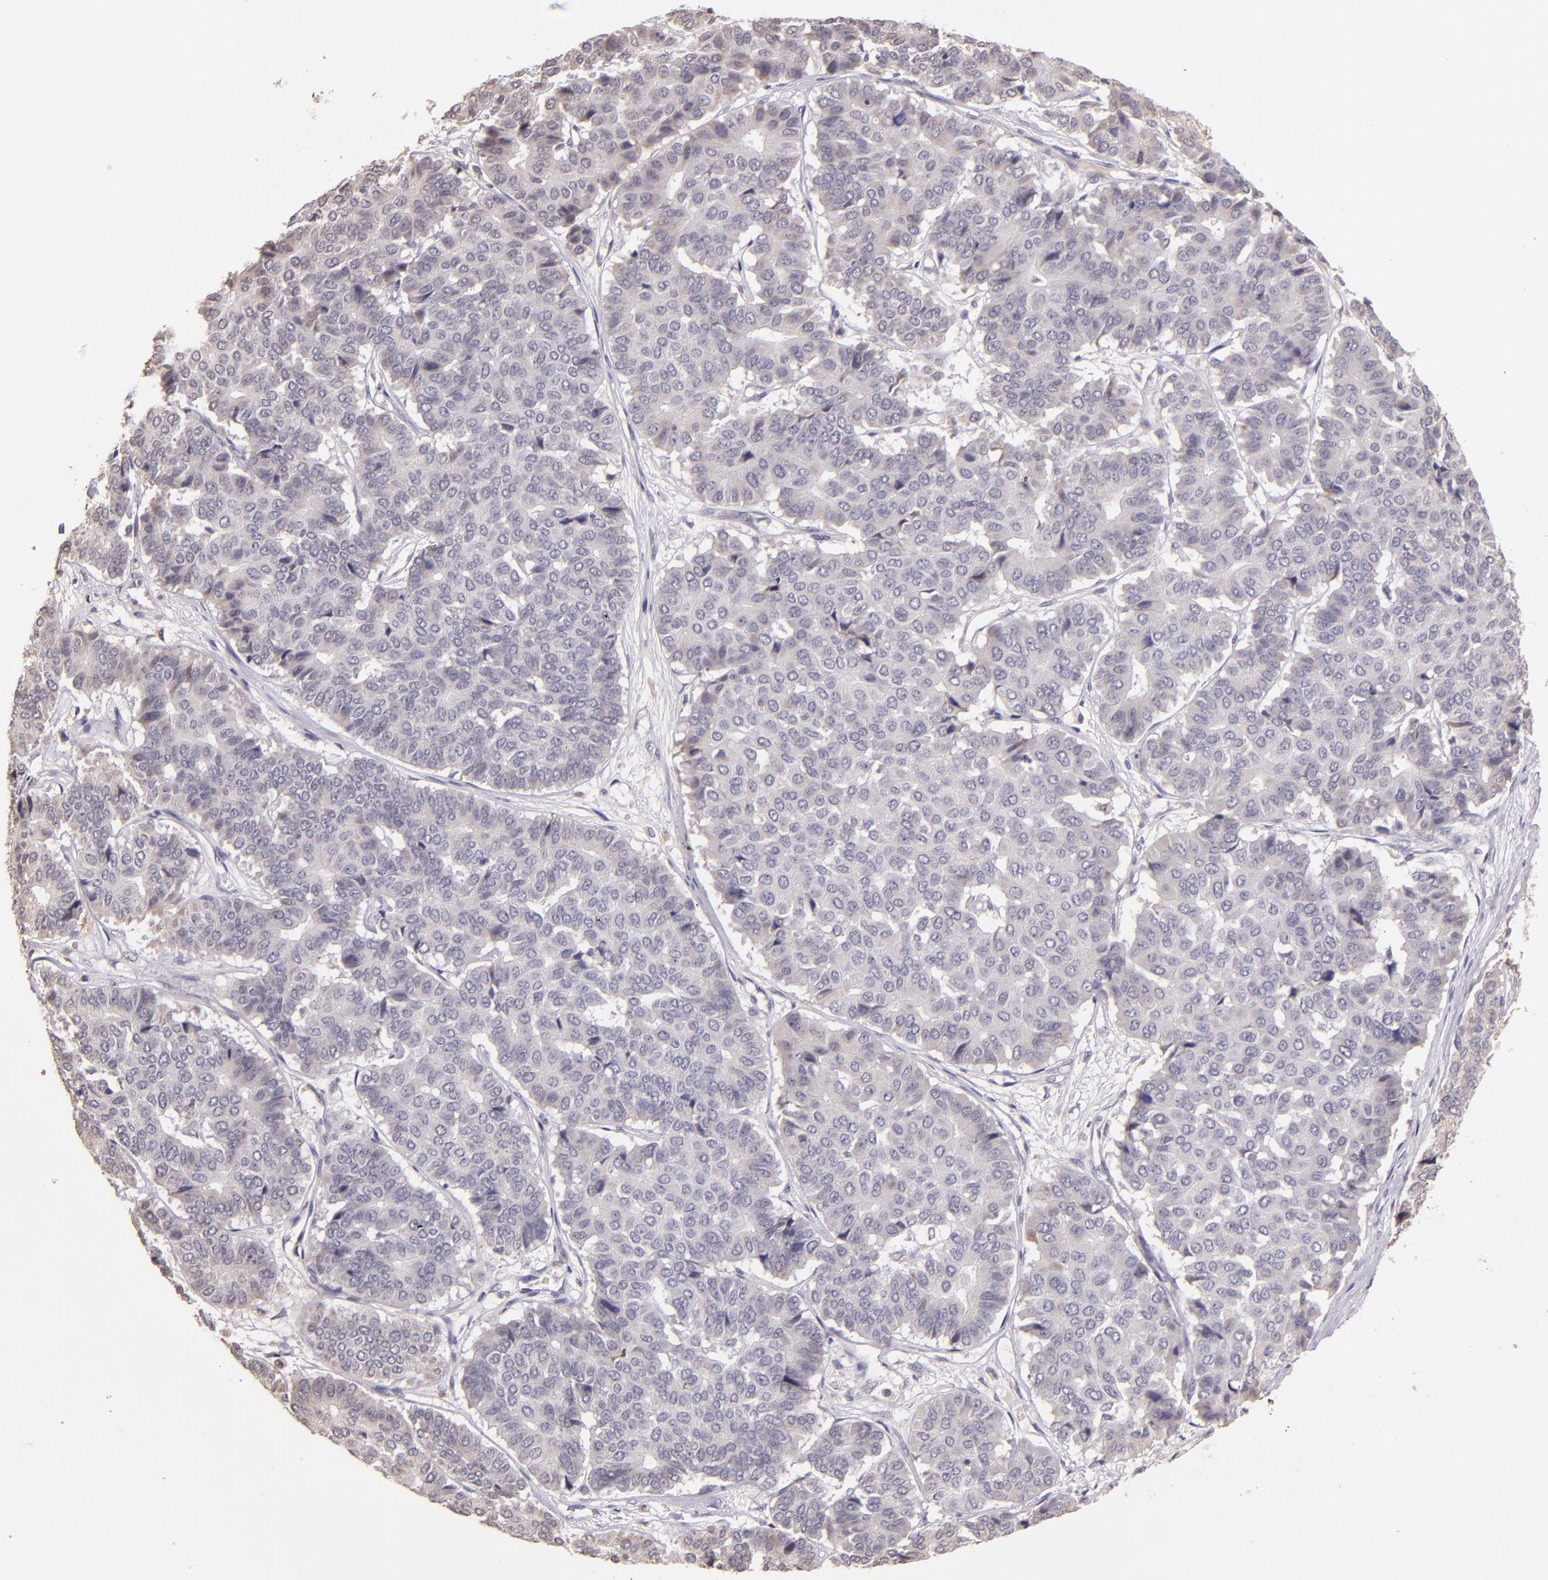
{"staining": {"intensity": "weak", "quantity": "<25%", "location": "cytoplasmic/membranous"}, "tissue": "pancreatic cancer", "cell_type": "Tumor cells", "image_type": "cancer", "snomed": [{"axis": "morphology", "description": "Adenocarcinoma, NOS"}, {"axis": "topography", "description": "Pancreas"}], "caption": "This is an immunohistochemistry (IHC) micrograph of human pancreatic adenocarcinoma. There is no positivity in tumor cells.", "gene": "ABL1", "patient": {"sex": "male", "age": 50}}